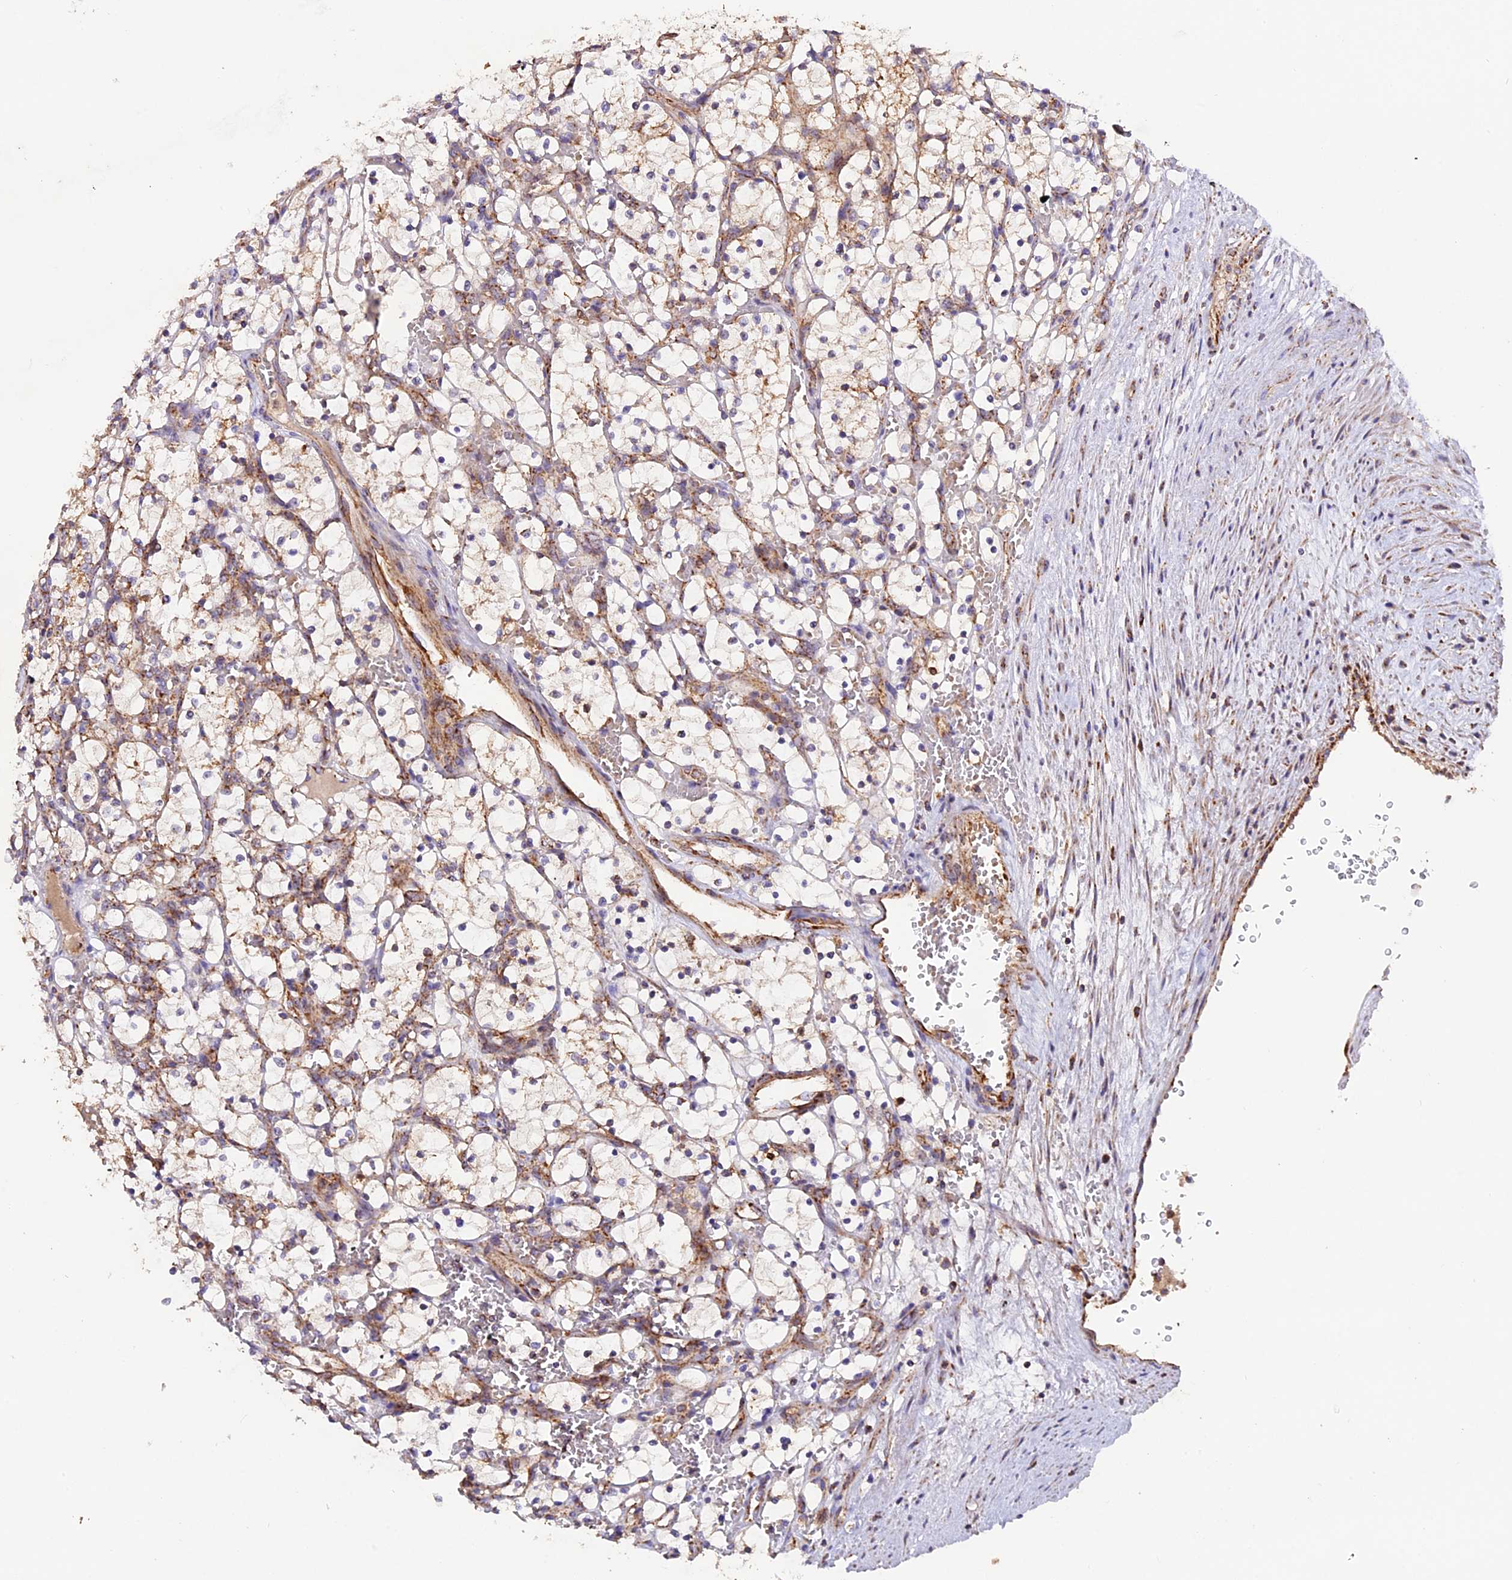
{"staining": {"intensity": "moderate", "quantity": "25%-75%", "location": "cytoplasmic/membranous"}, "tissue": "renal cancer", "cell_type": "Tumor cells", "image_type": "cancer", "snomed": [{"axis": "morphology", "description": "Adenocarcinoma, NOS"}, {"axis": "topography", "description": "Kidney"}], "caption": "Adenocarcinoma (renal) was stained to show a protein in brown. There is medium levels of moderate cytoplasmic/membranous expression in approximately 25%-75% of tumor cells.", "gene": "NDUFA8", "patient": {"sex": "female", "age": 69}}